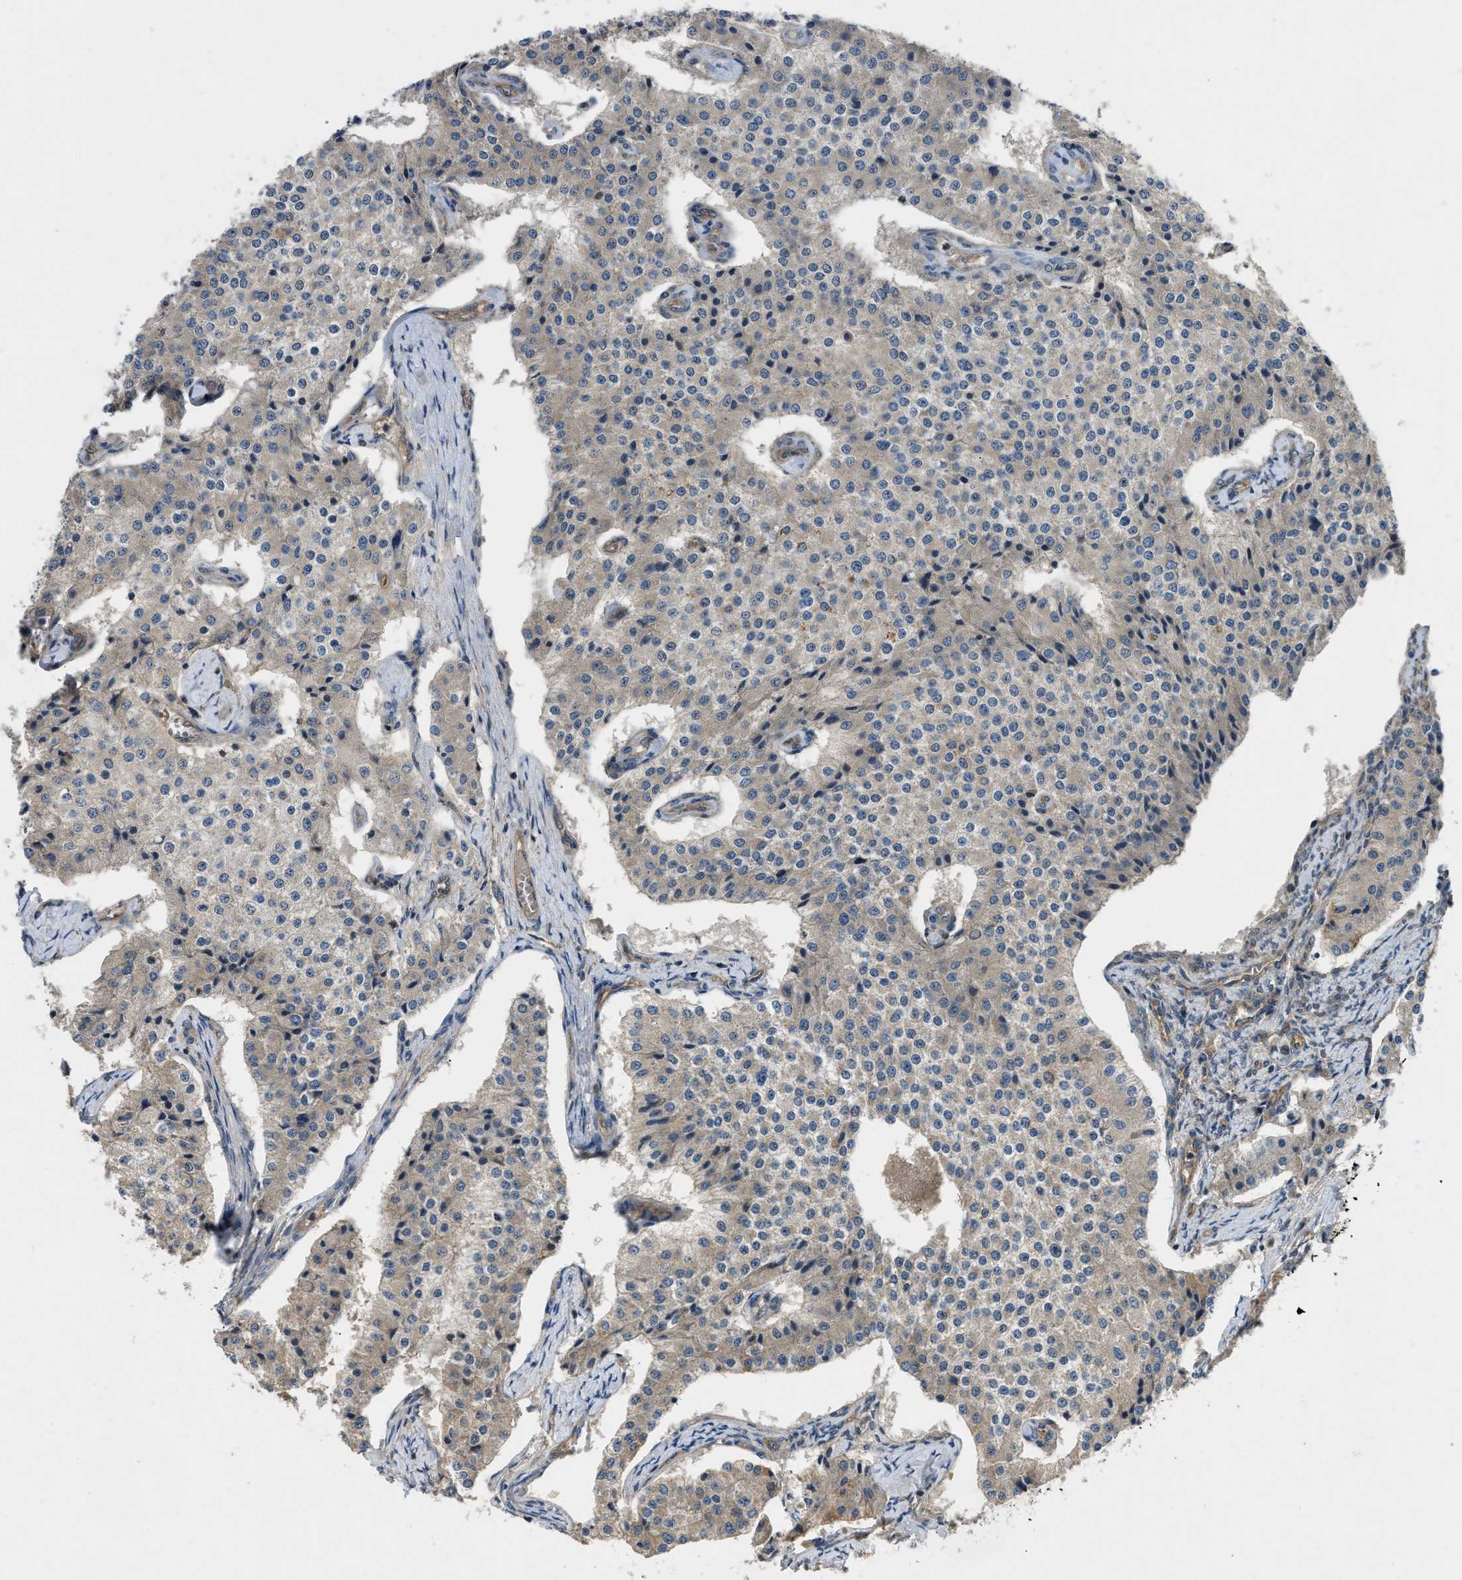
{"staining": {"intensity": "negative", "quantity": "none", "location": "none"}, "tissue": "carcinoid", "cell_type": "Tumor cells", "image_type": "cancer", "snomed": [{"axis": "morphology", "description": "Carcinoid, malignant, NOS"}, {"axis": "topography", "description": "Colon"}], "caption": "Immunohistochemistry histopathology image of human malignant carcinoid stained for a protein (brown), which reveals no staining in tumor cells.", "gene": "PPP3CA", "patient": {"sex": "female", "age": 52}}